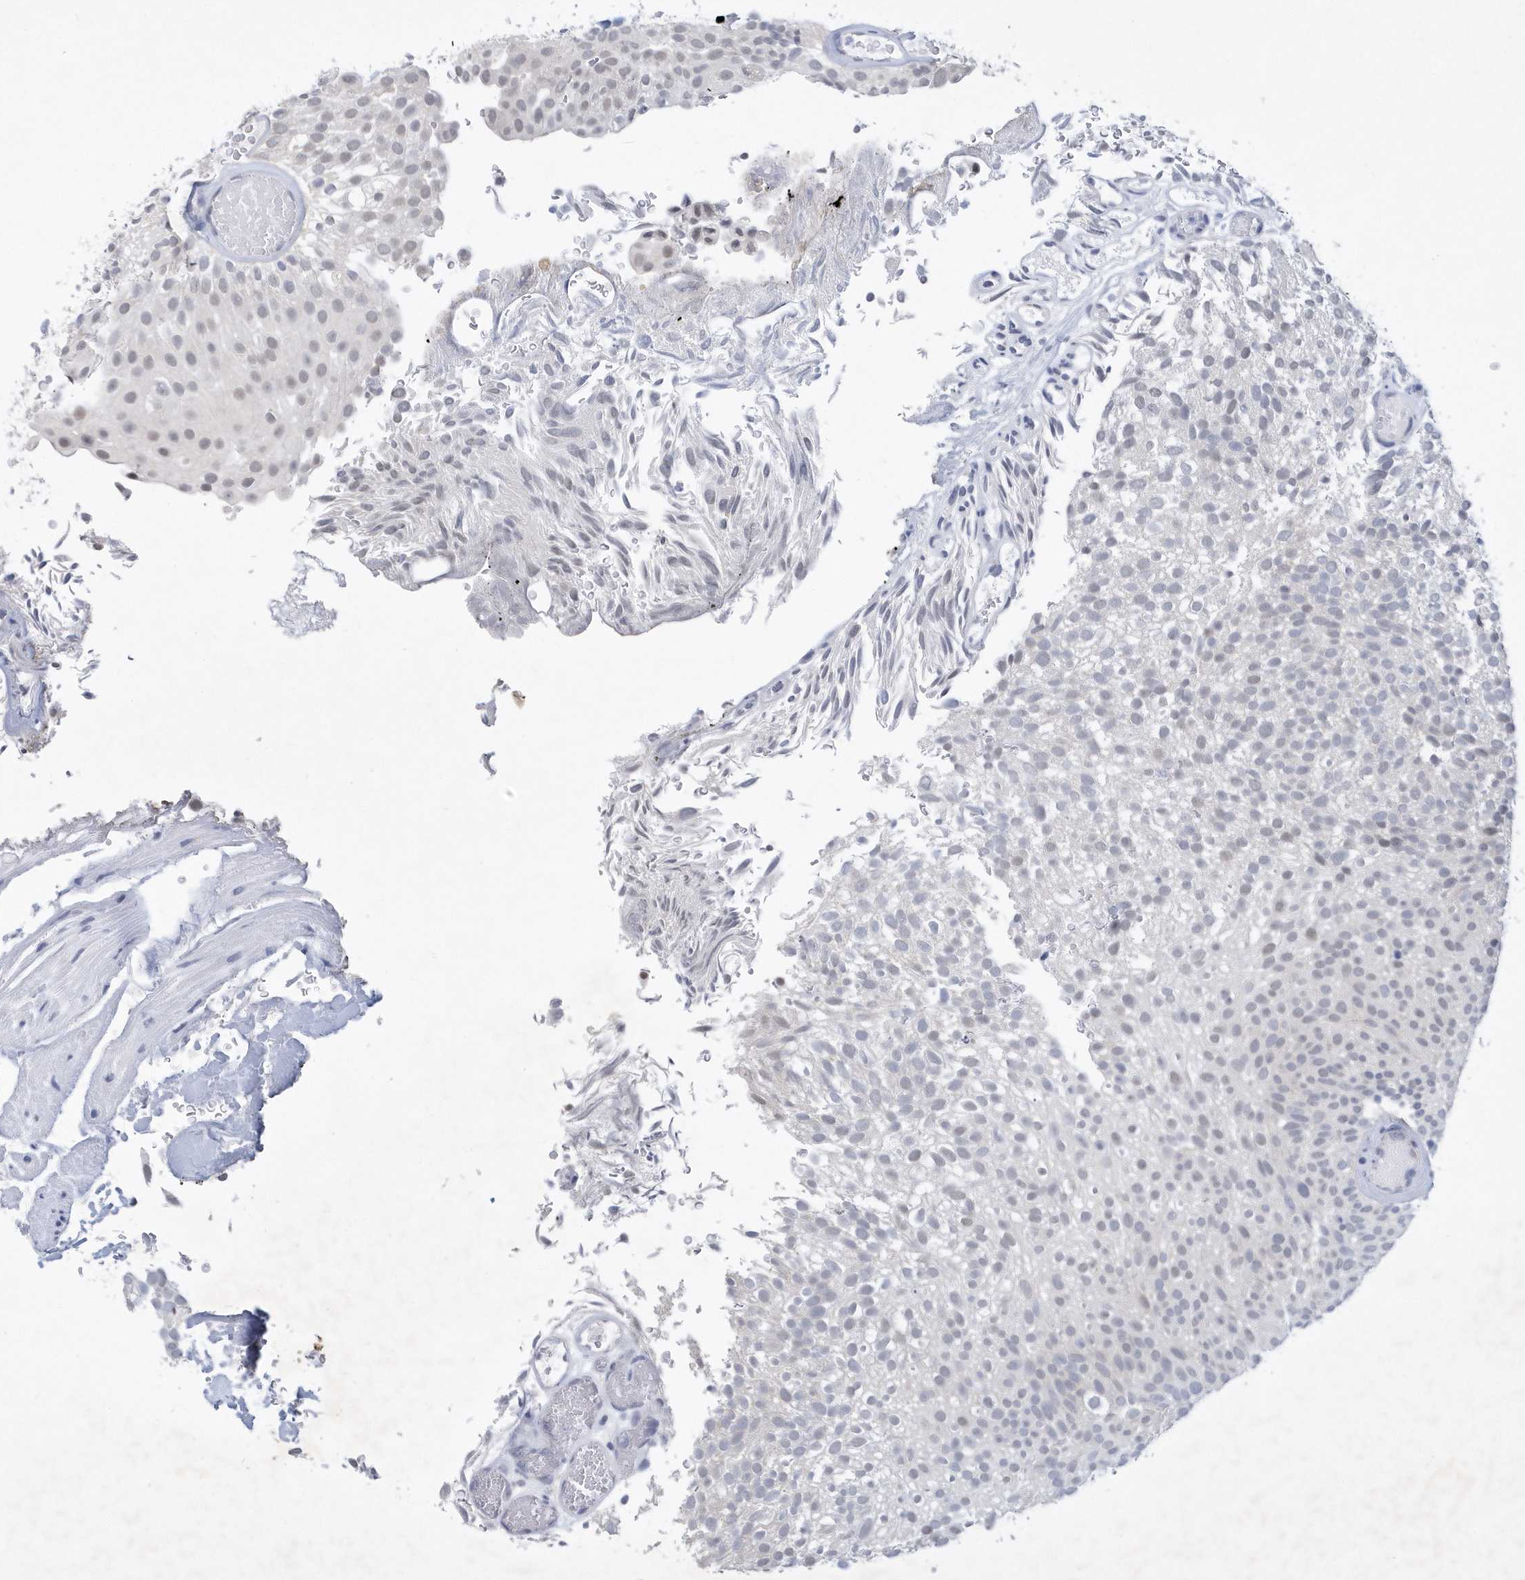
{"staining": {"intensity": "negative", "quantity": "none", "location": "none"}, "tissue": "urothelial cancer", "cell_type": "Tumor cells", "image_type": "cancer", "snomed": [{"axis": "morphology", "description": "Urothelial carcinoma, Low grade"}, {"axis": "topography", "description": "Urinary bladder"}], "caption": "Urothelial carcinoma (low-grade) was stained to show a protein in brown. There is no significant staining in tumor cells. (DAB immunohistochemistry (IHC) visualized using brightfield microscopy, high magnification).", "gene": "SRGAP3", "patient": {"sex": "male", "age": 78}}